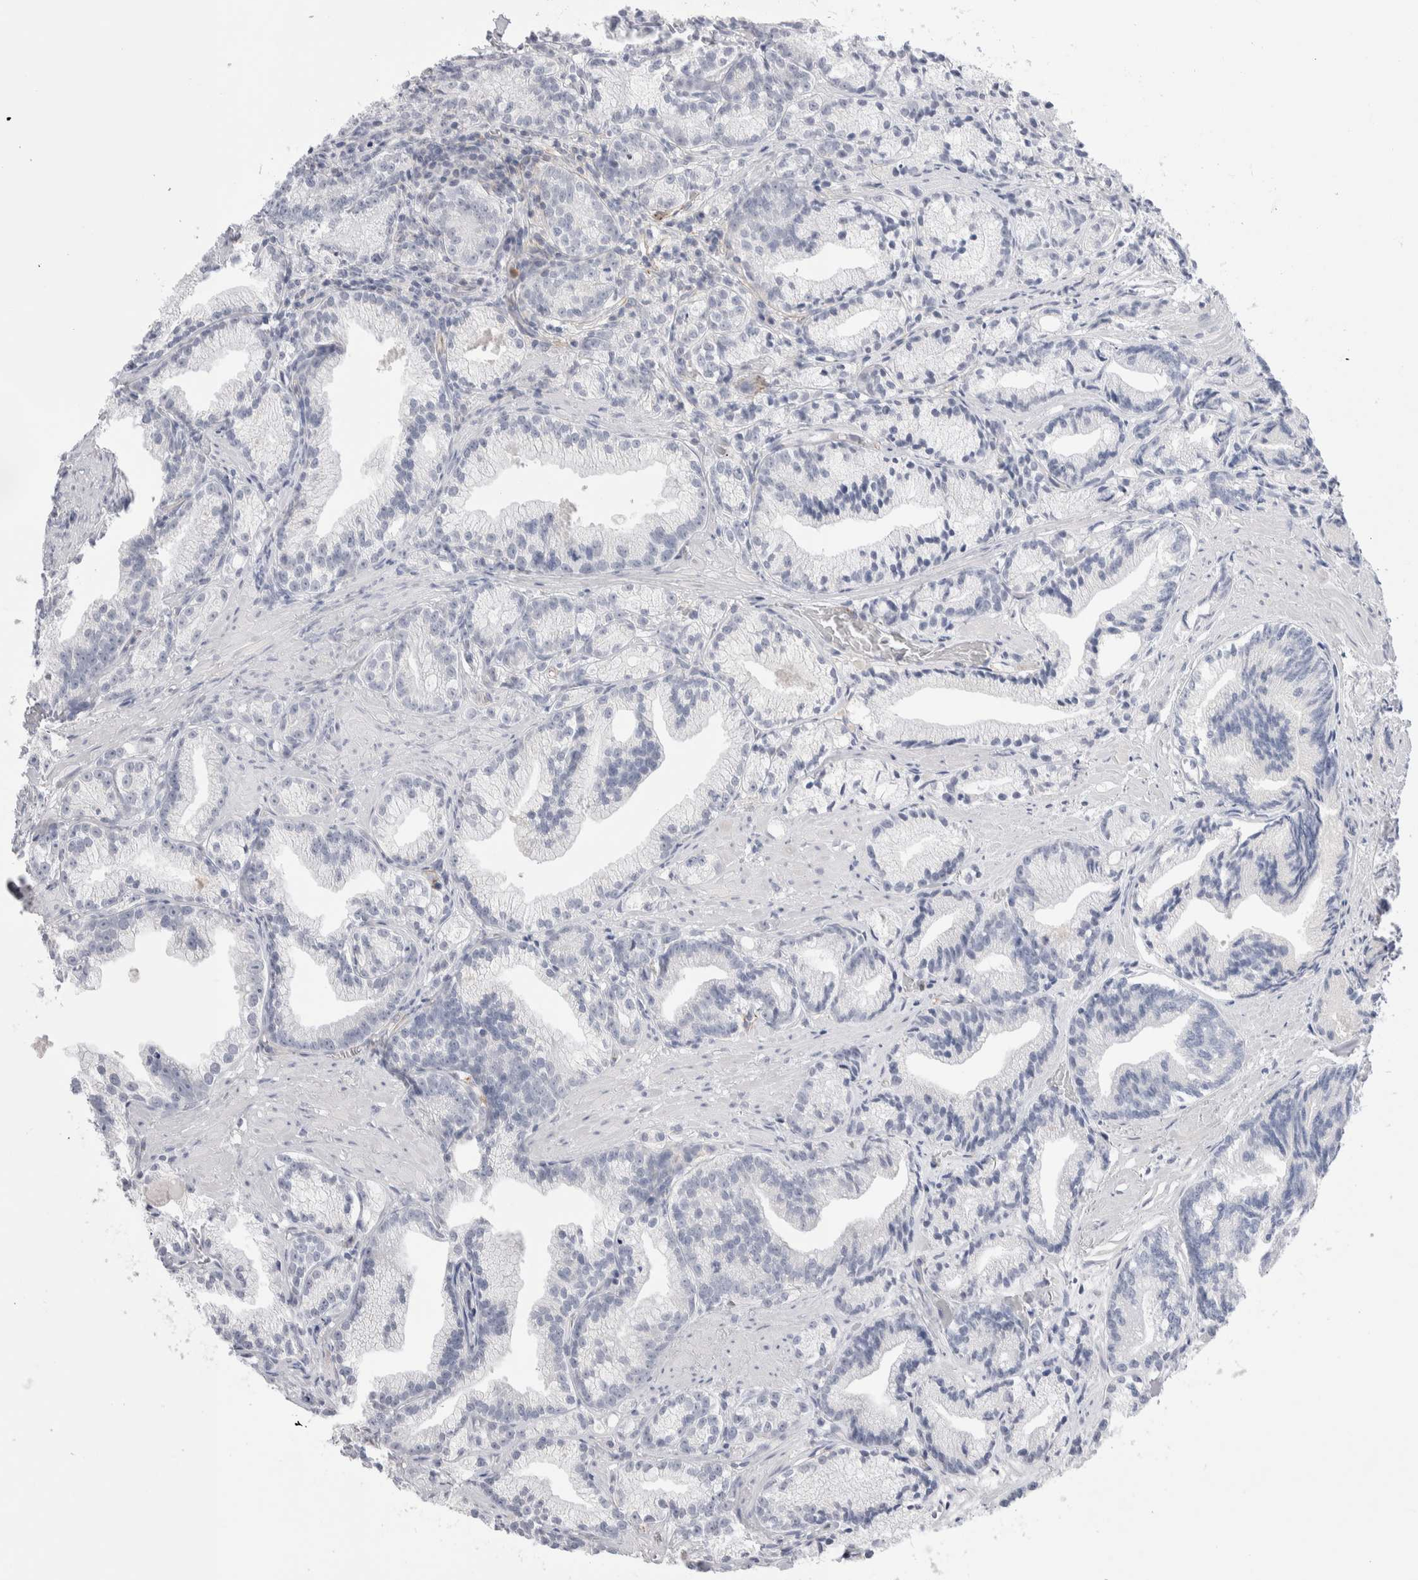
{"staining": {"intensity": "negative", "quantity": "none", "location": "none"}, "tissue": "prostate cancer", "cell_type": "Tumor cells", "image_type": "cancer", "snomed": [{"axis": "morphology", "description": "Adenocarcinoma, Low grade"}, {"axis": "topography", "description": "Prostate"}], "caption": "The image demonstrates no staining of tumor cells in low-grade adenocarcinoma (prostate).", "gene": "SEPTIN4", "patient": {"sex": "male", "age": 89}}